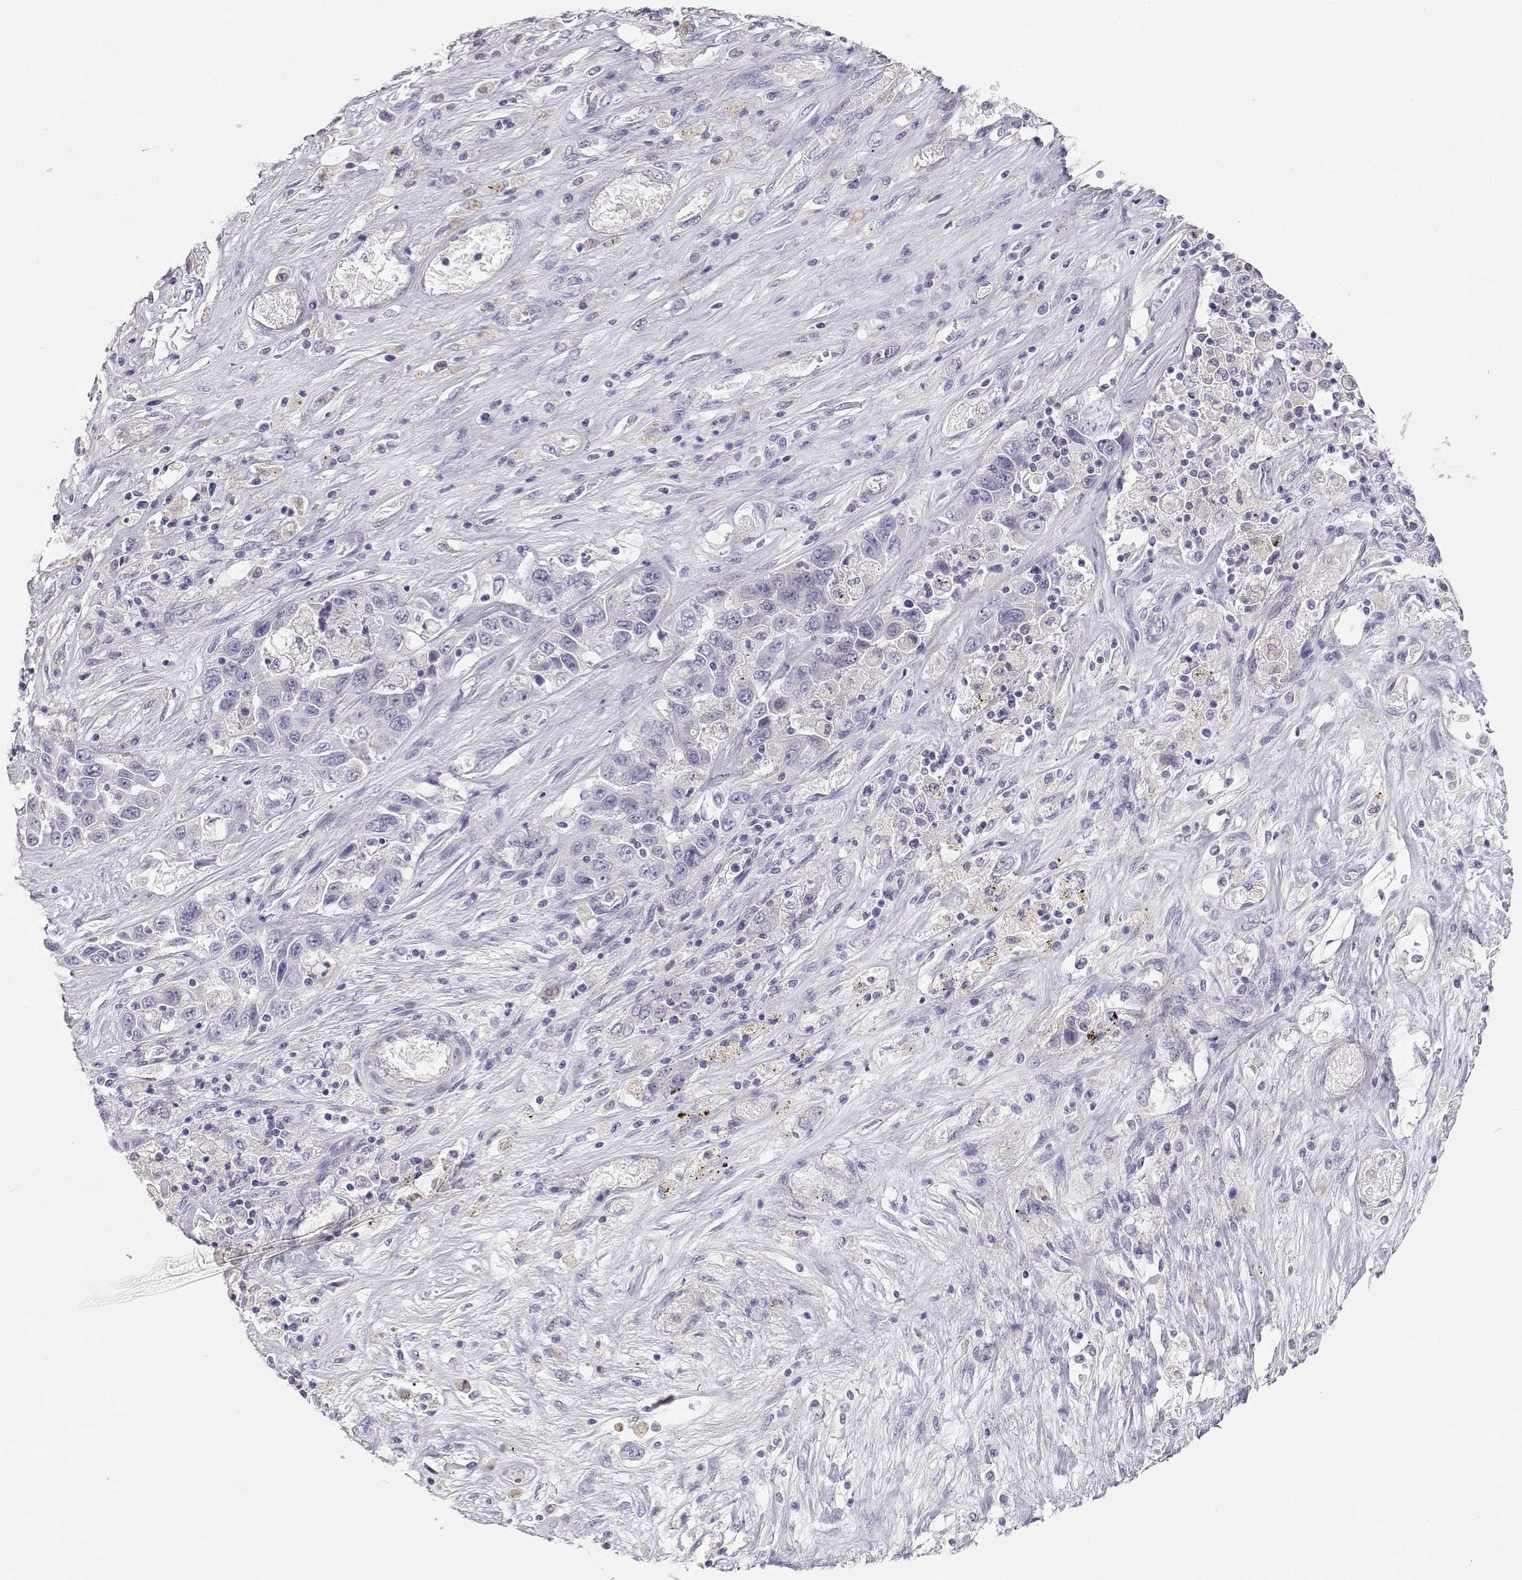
{"staining": {"intensity": "negative", "quantity": "none", "location": "none"}, "tissue": "liver cancer", "cell_type": "Tumor cells", "image_type": "cancer", "snomed": [{"axis": "morphology", "description": "Cholangiocarcinoma"}, {"axis": "topography", "description": "Liver"}], "caption": "This photomicrograph is of liver cancer stained with IHC to label a protein in brown with the nuclei are counter-stained blue. There is no expression in tumor cells.", "gene": "GPR174", "patient": {"sex": "female", "age": 52}}